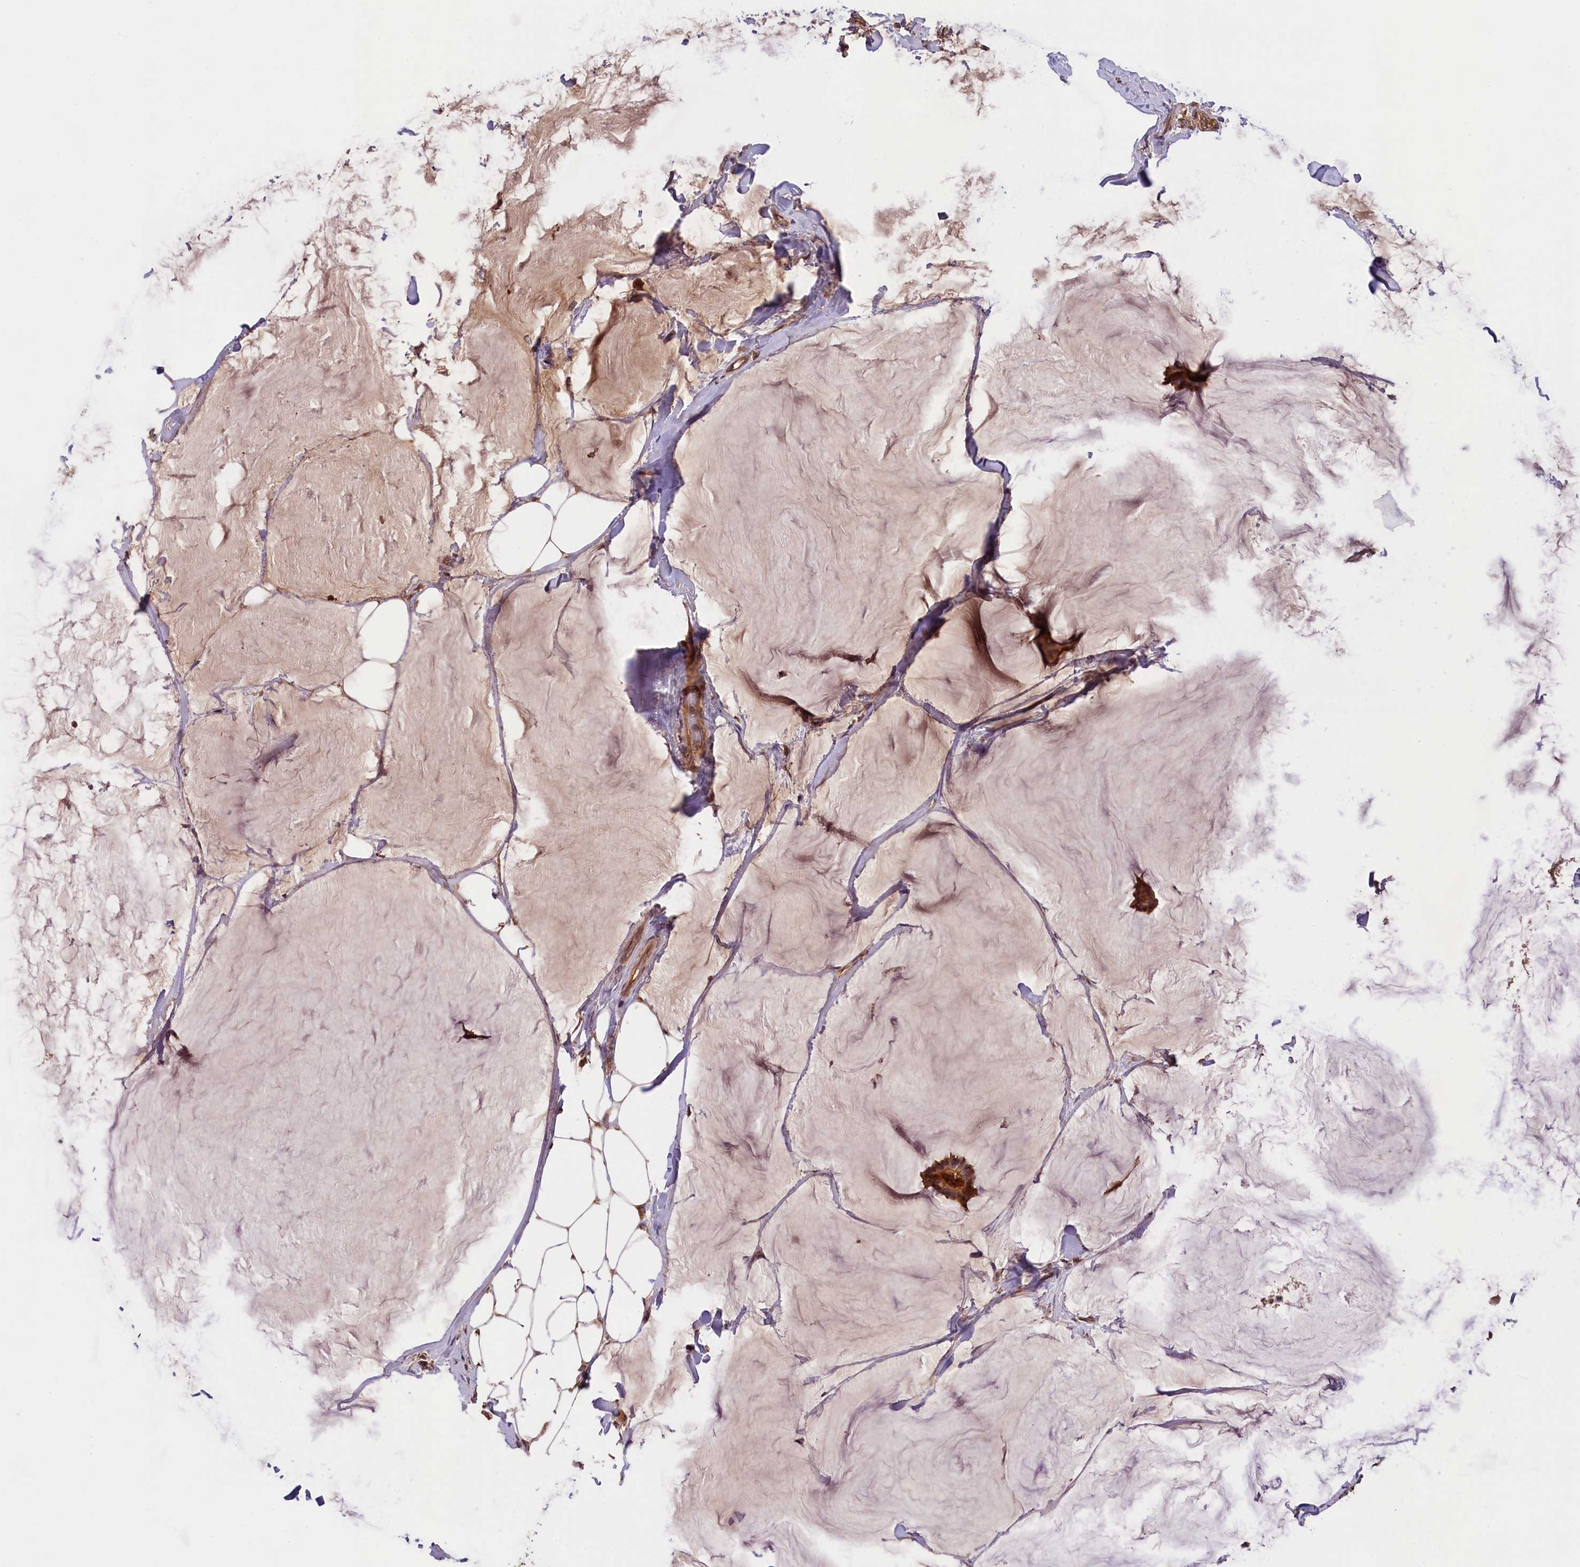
{"staining": {"intensity": "moderate", "quantity": ">75%", "location": "cytoplasmic/membranous"}, "tissue": "breast cancer", "cell_type": "Tumor cells", "image_type": "cancer", "snomed": [{"axis": "morphology", "description": "Duct carcinoma"}, {"axis": "topography", "description": "Breast"}], "caption": "Immunohistochemistry micrograph of breast cancer (infiltrating ductal carcinoma) stained for a protein (brown), which shows medium levels of moderate cytoplasmic/membranous expression in about >75% of tumor cells.", "gene": "SETD6", "patient": {"sex": "female", "age": 93}}